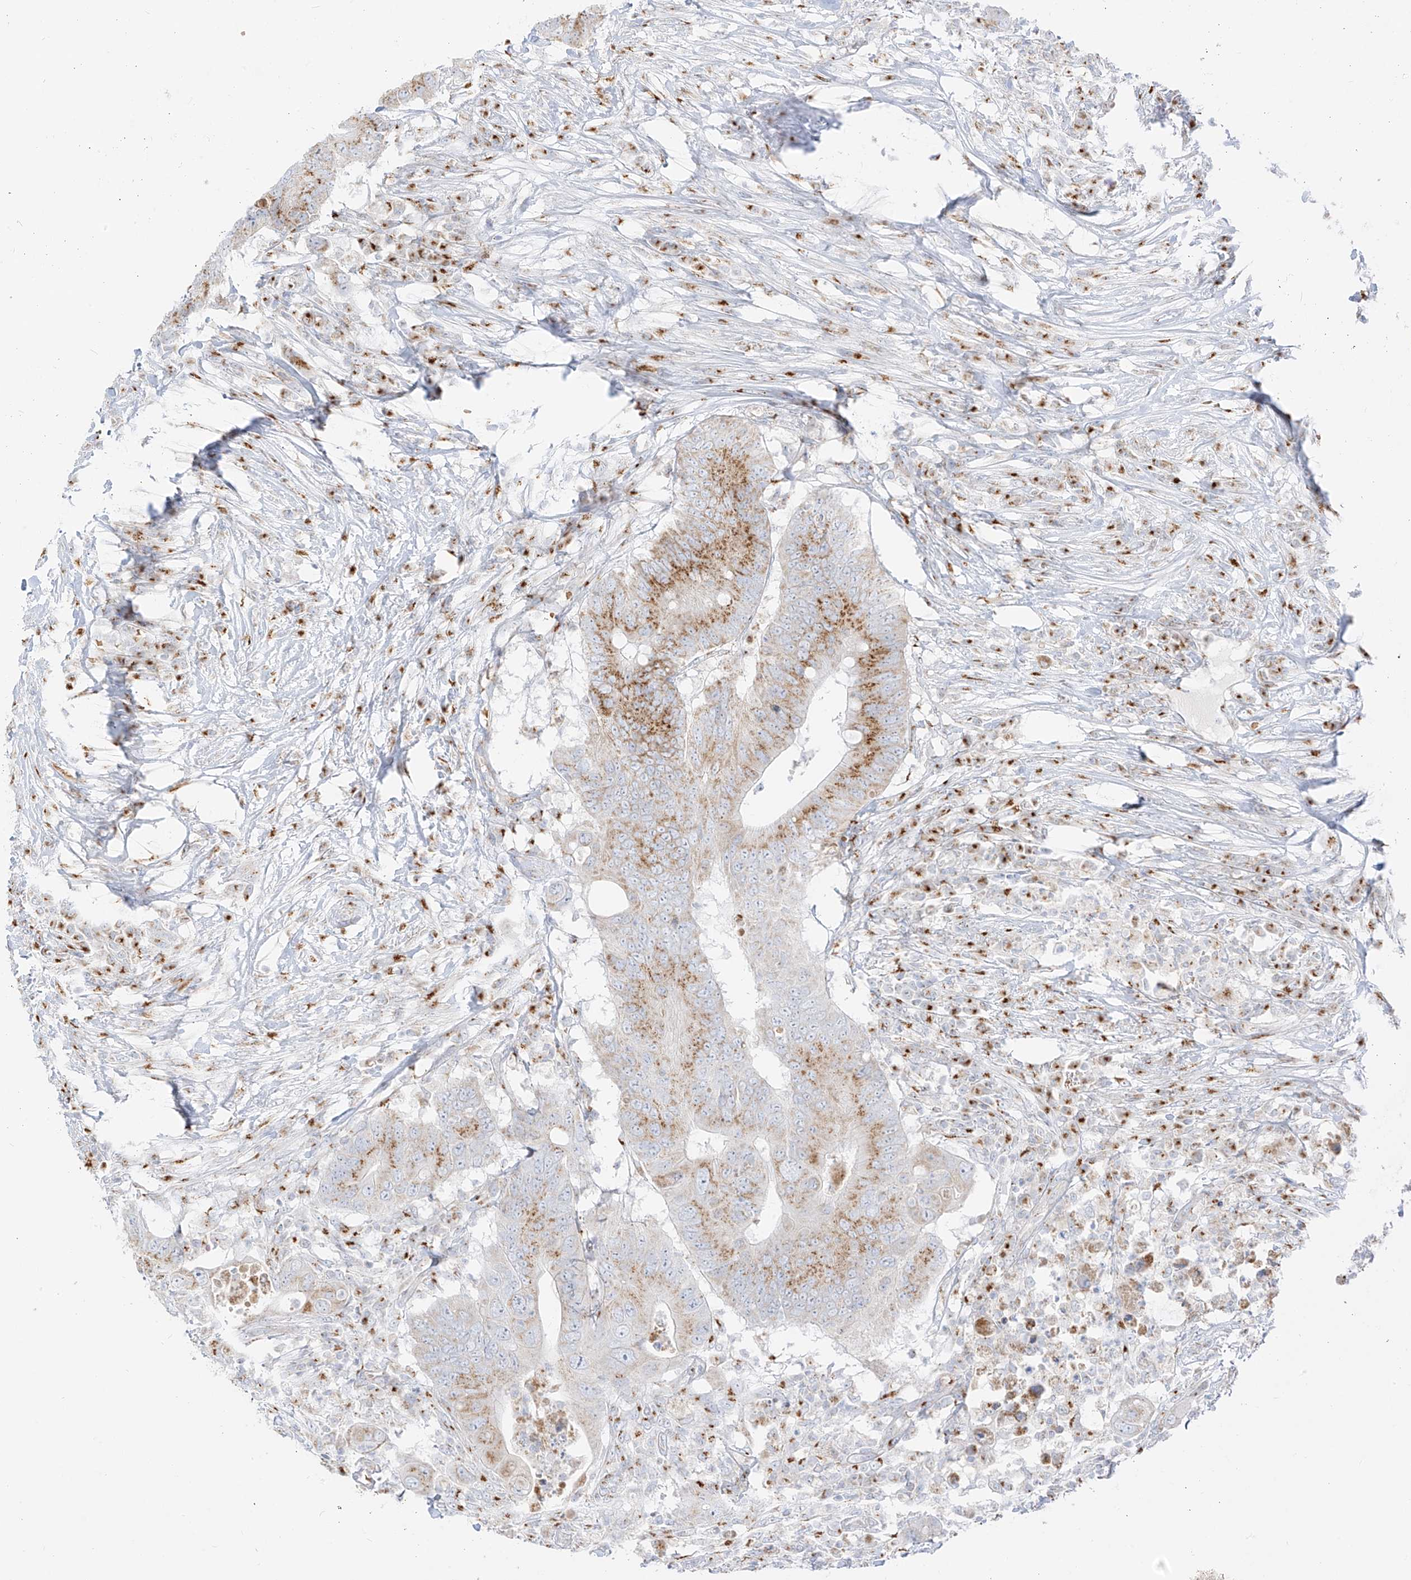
{"staining": {"intensity": "moderate", "quantity": "25%-75%", "location": "cytoplasmic/membranous"}, "tissue": "colorectal cancer", "cell_type": "Tumor cells", "image_type": "cancer", "snomed": [{"axis": "morphology", "description": "Adenocarcinoma, NOS"}, {"axis": "topography", "description": "Colon"}], "caption": "Immunohistochemical staining of colorectal adenocarcinoma displays medium levels of moderate cytoplasmic/membranous expression in about 25%-75% of tumor cells. The protein is shown in brown color, while the nuclei are stained blue.", "gene": "TMEM87B", "patient": {"sex": "male", "age": 71}}